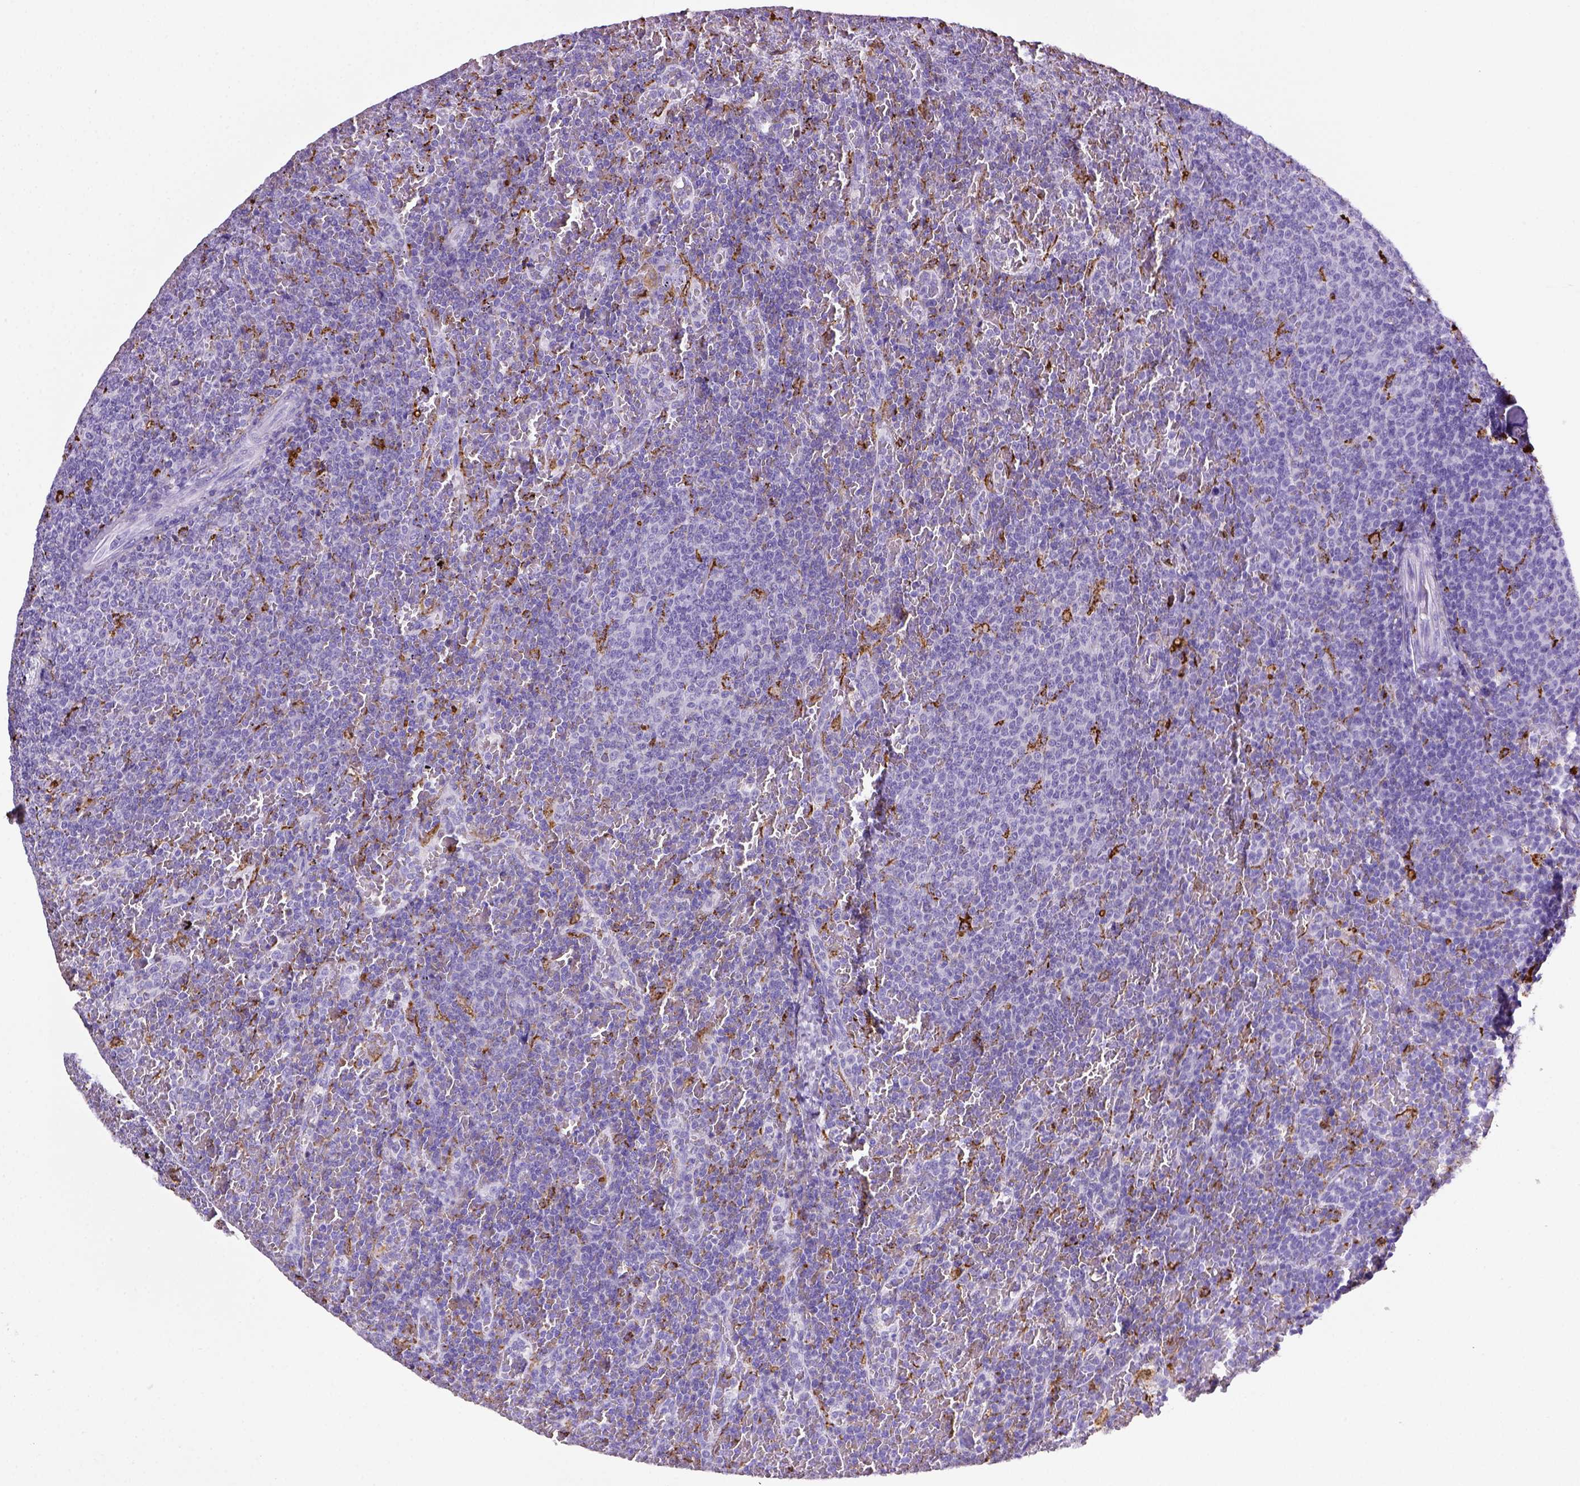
{"staining": {"intensity": "negative", "quantity": "none", "location": "none"}, "tissue": "lymphoma", "cell_type": "Tumor cells", "image_type": "cancer", "snomed": [{"axis": "morphology", "description": "Malignant lymphoma, non-Hodgkin's type, Low grade"}, {"axis": "topography", "description": "Spleen"}], "caption": "High magnification brightfield microscopy of malignant lymphoma, non-Hodgkin's type (low-grade) stained with DAB (3,3'-diaminobenzidine) (brown) and counterstained with hematoxylin (blue): tumor cells show no significant expression.", "gene": "CD68", "patient": {"sex": "female", "age": 77}}